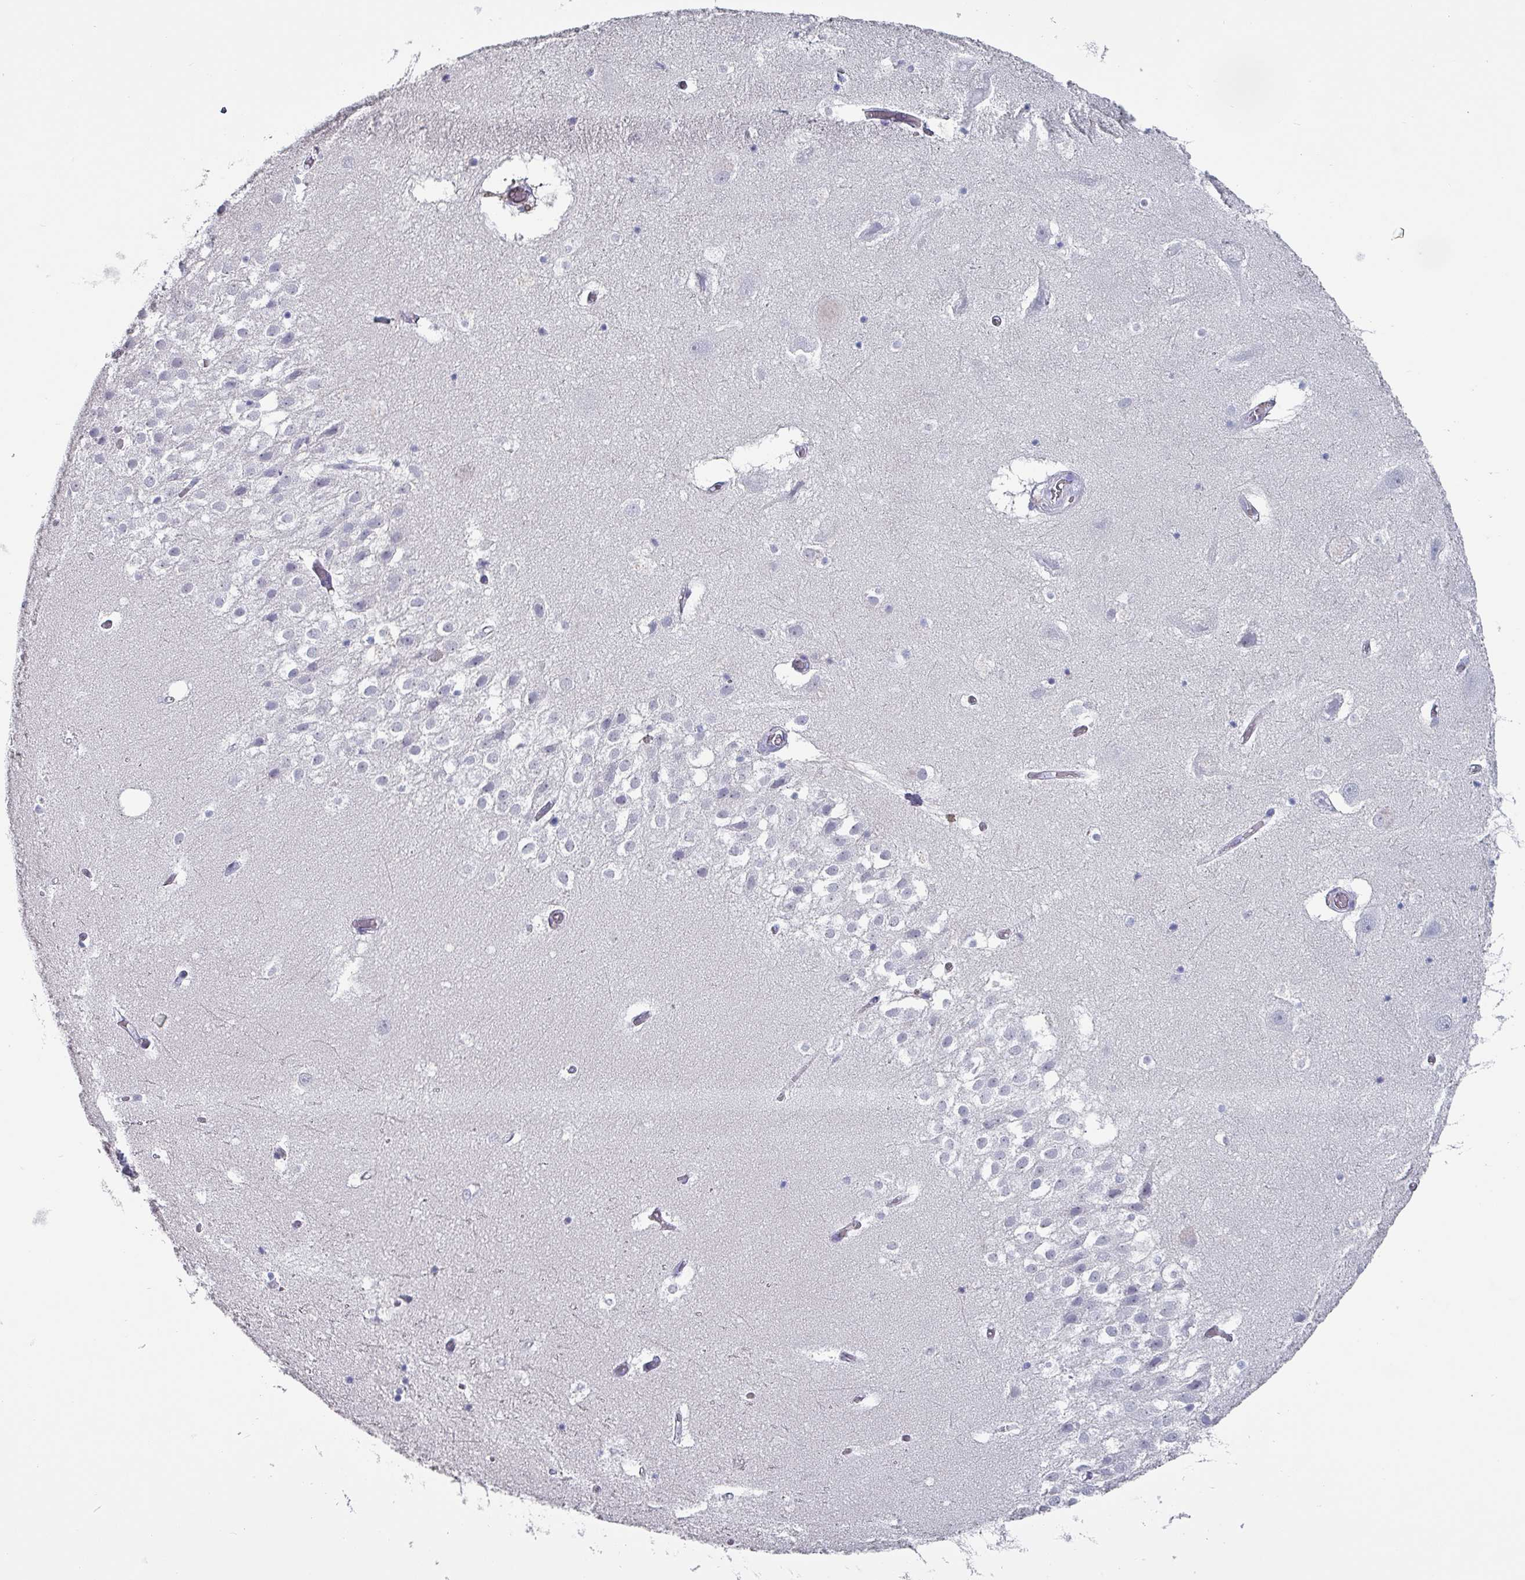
{"staining": {"intensity": "negative", "quantity": "none", "location": "none"}, "tissue": "hippocampus", "cell_type": "Glial cells", "image_type": "normal", "snomed": [{"axis": "morphology", "description": "Normal tissue, NOS"}, {"axis": "topography", "description": "Hippocampus"}], "caption": "This is an immunohistochemistry image of benign hippocampus. There is no staining in glial cells.", "gene": "INS", "patient": {"sex": "female", "age": 52}}